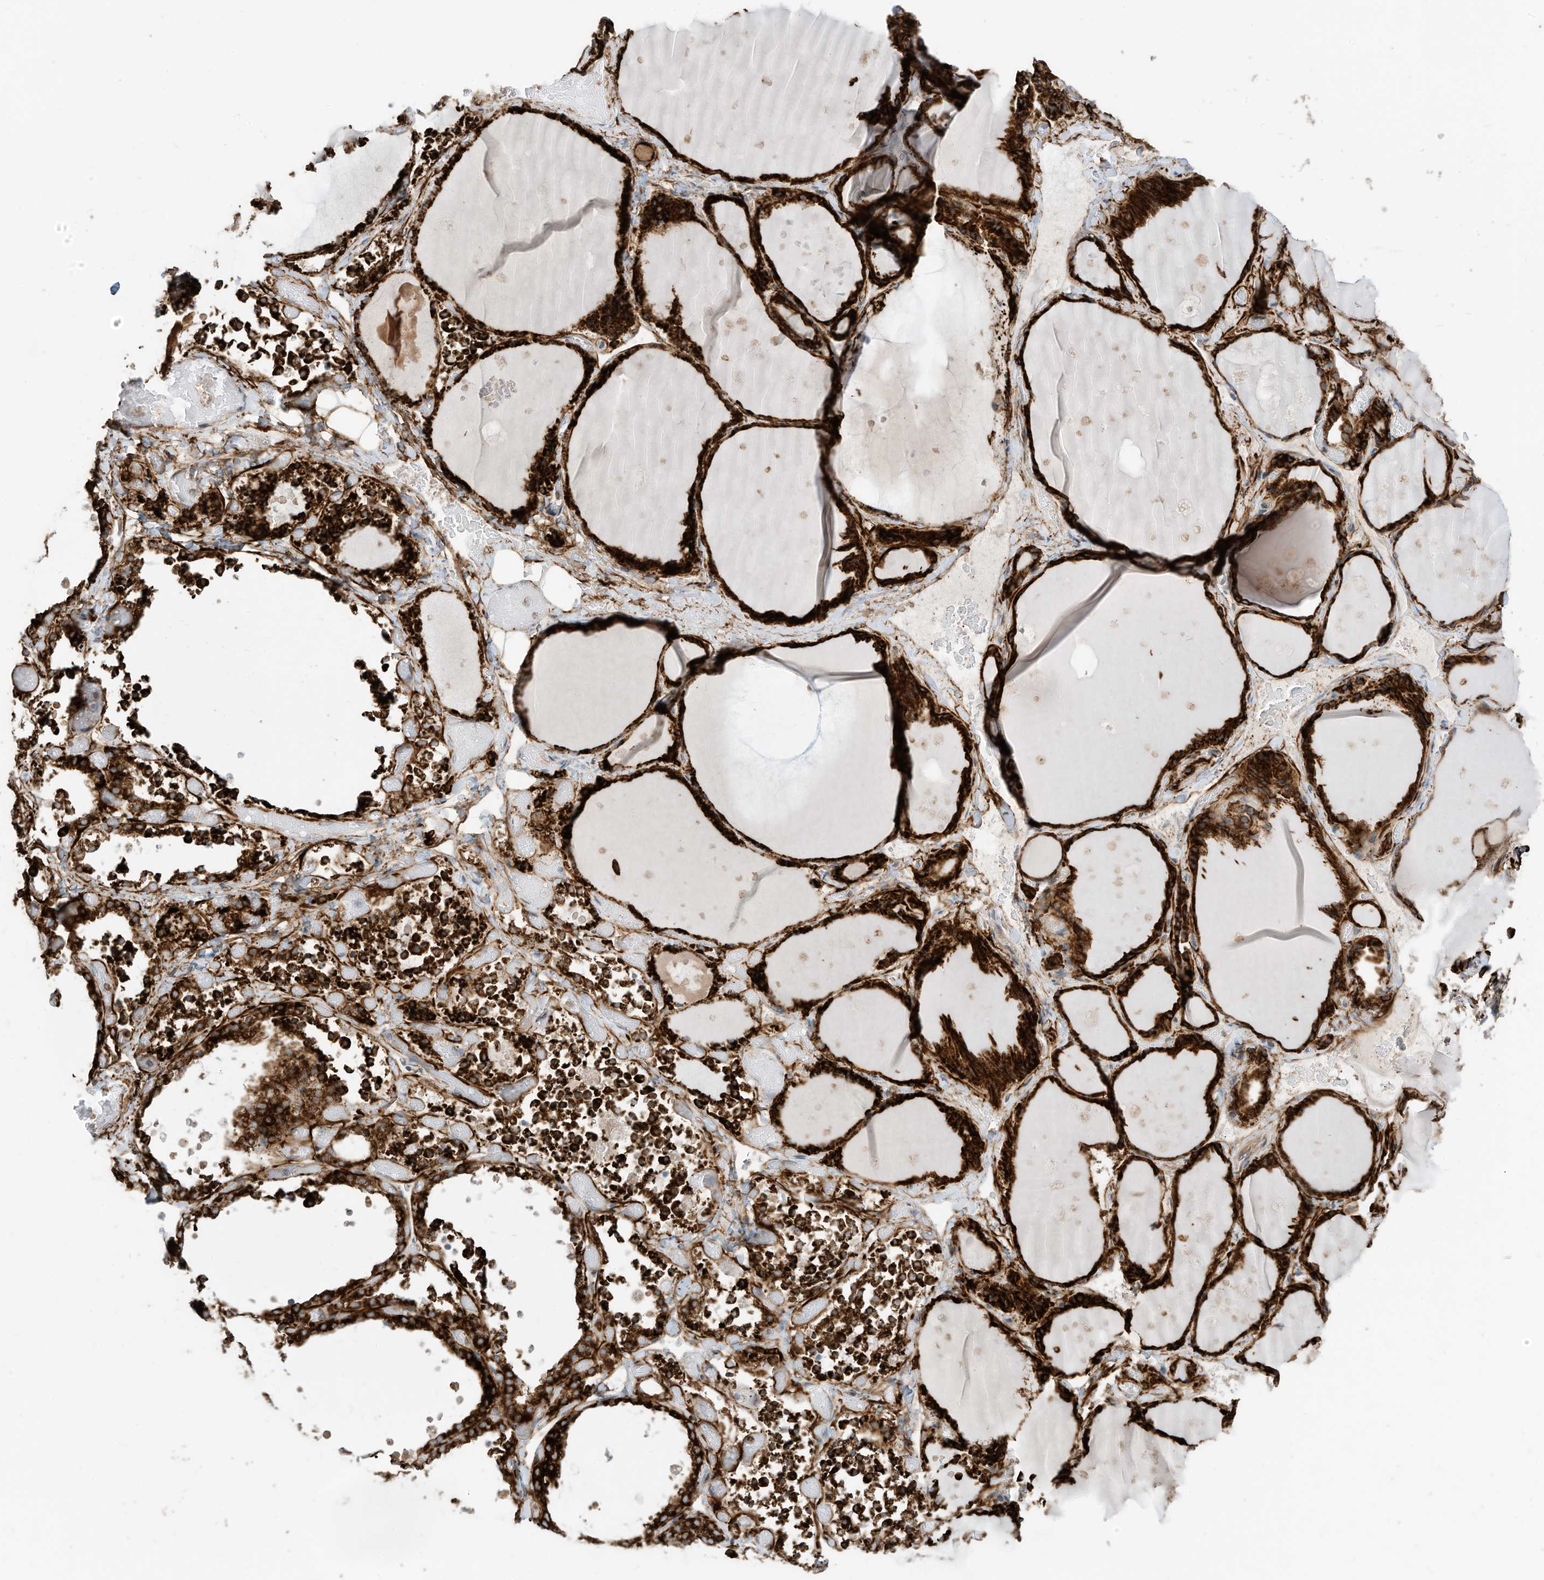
{"staining": {"intensity": "strong", "quantity": ">75%", "location": "cytoplasmic/membranous"}, "tissue": "thyroid gland", "cell_type": "Glandular cells", "image_type": "normal", "snomed": [{"axis": "morphology", "description": "Normal tissue, NOS"}, {"axis": "topography", "description": "Thyroid gland"}], "caption": "High-magnification brightfield microscopy of benign thyroid gland stained with DAB (3,3'-diaminobenzidine) (brown) and counterstained with hematoxylin (blue). glandular cells exhibit strong cytoplasmic/membranous positivity is appreciated in approximately>75% of cells. (brown staining indicates protein expression, while blue staining denotes nuclei).", "gene": "TRNAU1AP", "patient": {"sex": "female", "age": 44}}